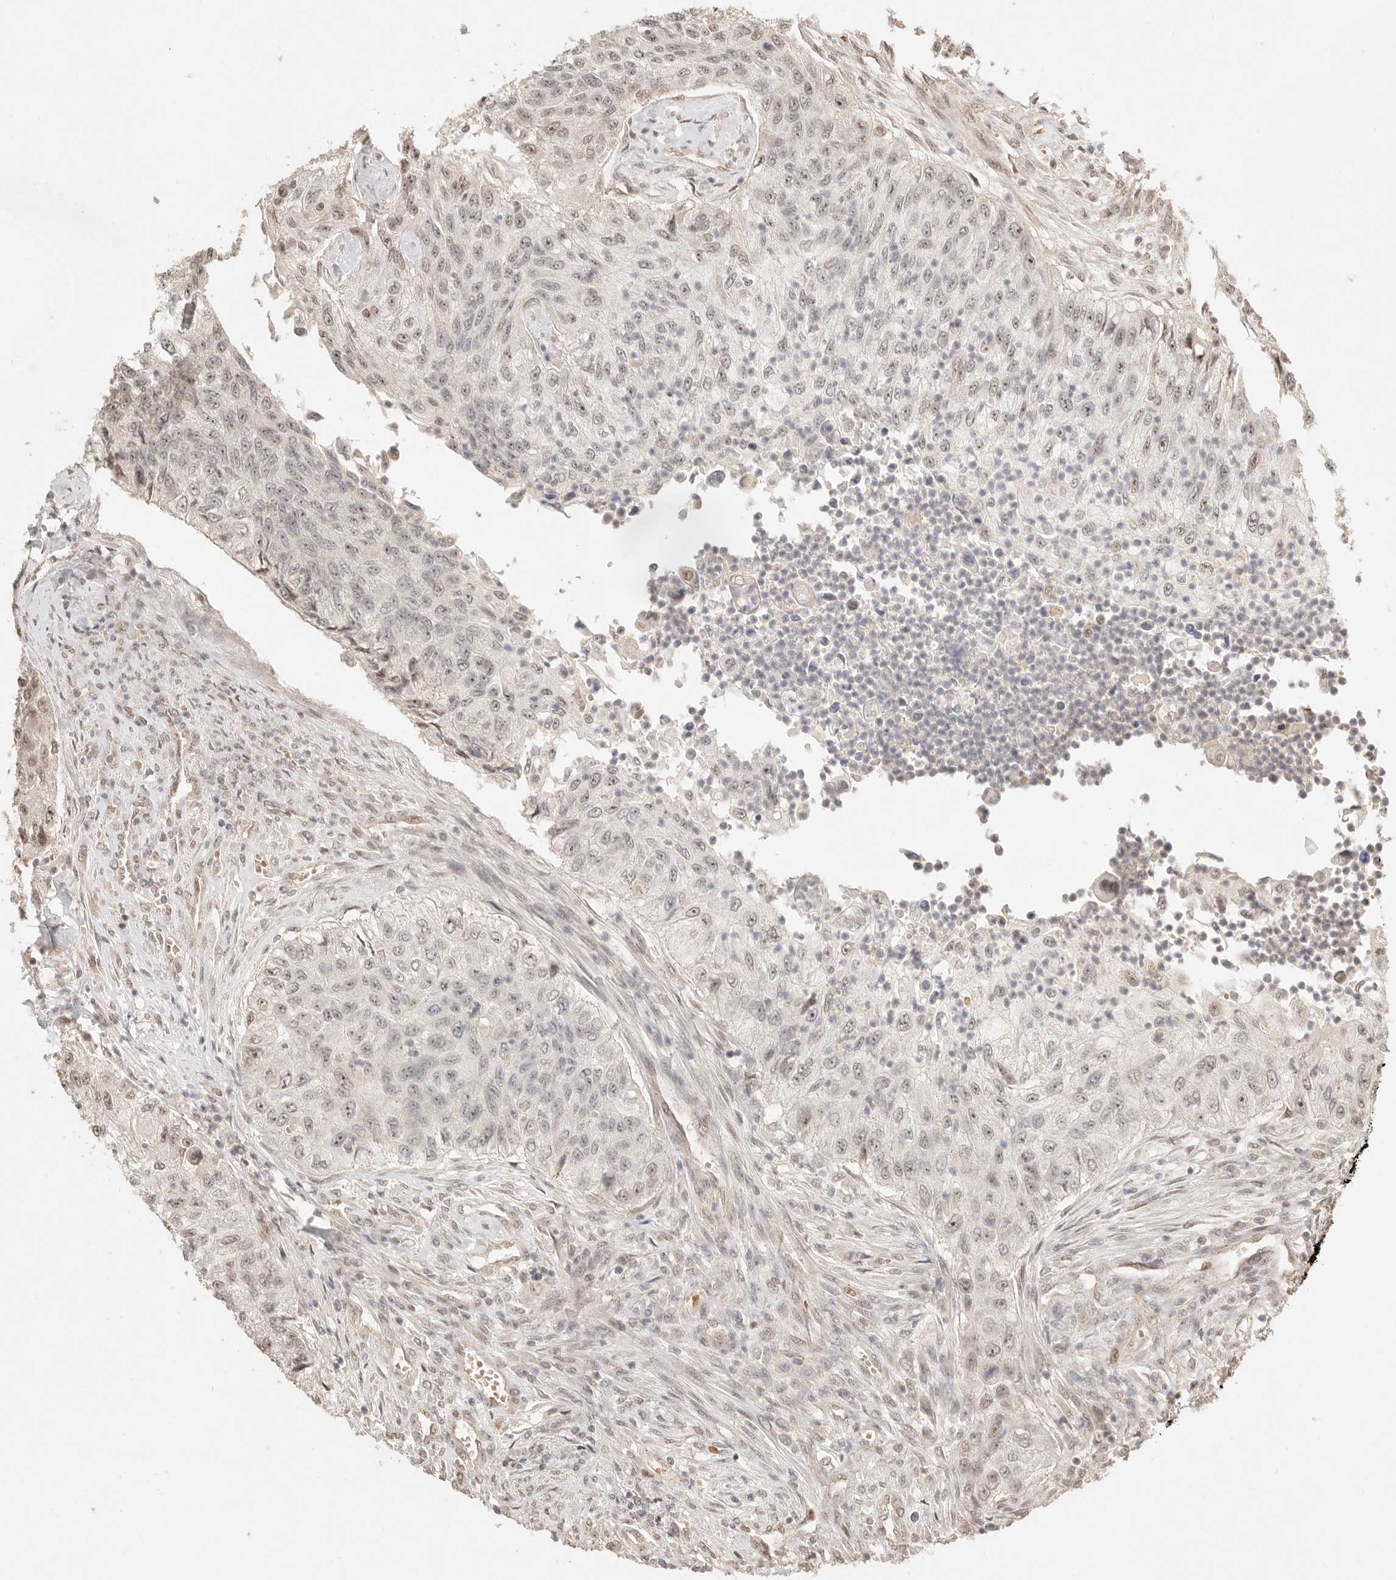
{"staining": {"intensity": "moderate", "quantity": ">75%", "location": "nuclear"}, "tissue": "urothelial cancer", "cell_type": "Tumor cells", "image_type": "cancer", "snomed": [{"axis": "morphology", "description": "Urothelial carcinoma, High grade"}, {"axis": "topography", "description": "Urinary bladder"}], "caption": "Brown immunohistochemical staining in urothelial cancer shows moderate nuclear positivity in approximately >75% of tumor cells. (DAB (3,3'-diaminobenzidine) = brown stain, brightfield microscopy at high magnification).", "gene": "MEP1A", "patient": {"sex": "female", "age": 60}}